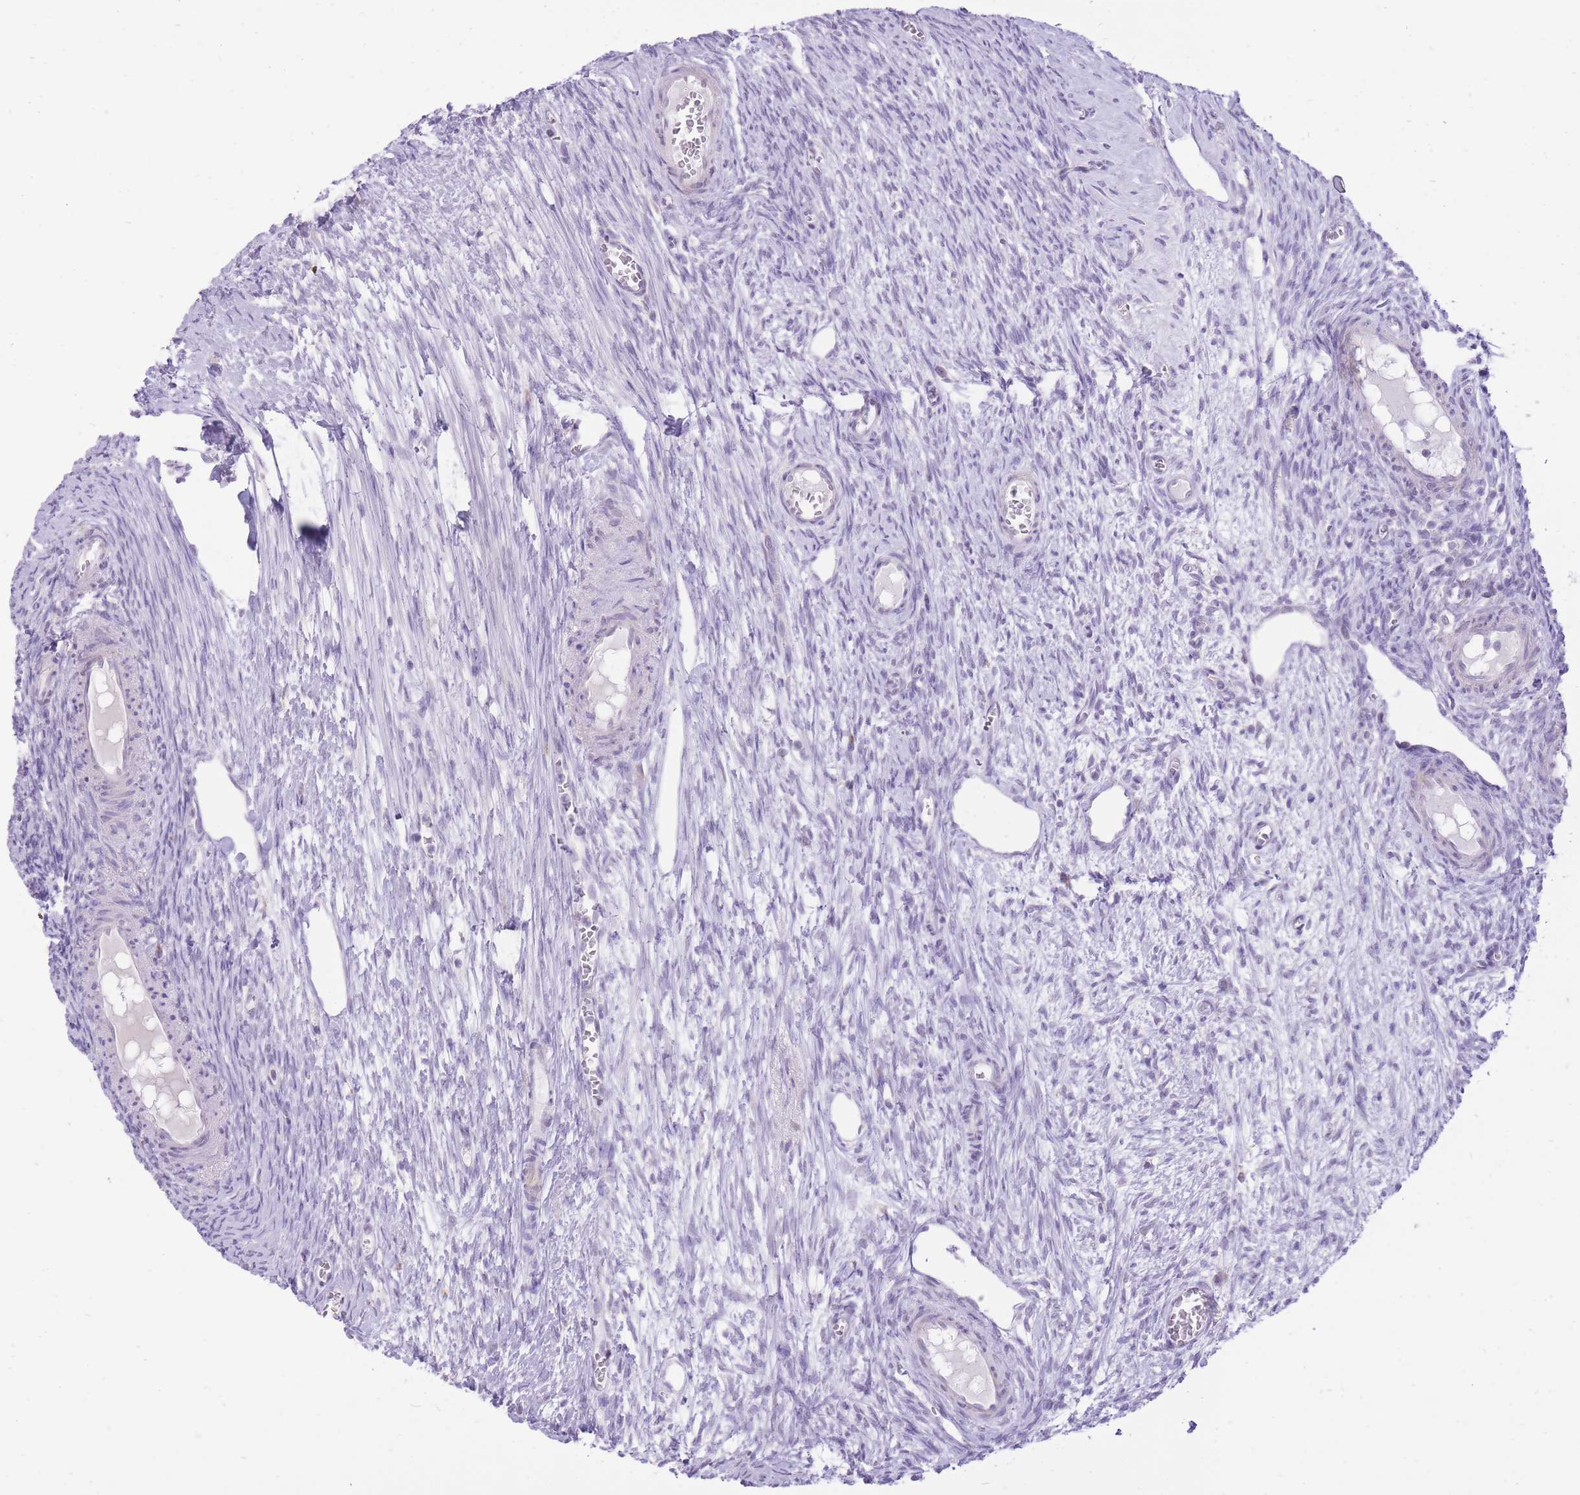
{"staining": {"intensity": "negative", "quantity": "none", "location": "none"}, "tissue": "ovary", "cell_type": "Follicle cells", "image_type": "normal", "snomed": [{"axis": "morphology", "description": "Normal tissue, NOS"}, {"axis": "topography", "description": "Ovary"}], "caption": "Immunohistochemistry (IHC) micrograph of normal ovary stained for a protein (brown), which exhibits no expression in follicle cells.", "gene": "DENND2D", "patient": {"sex": "female", "age": 44}}